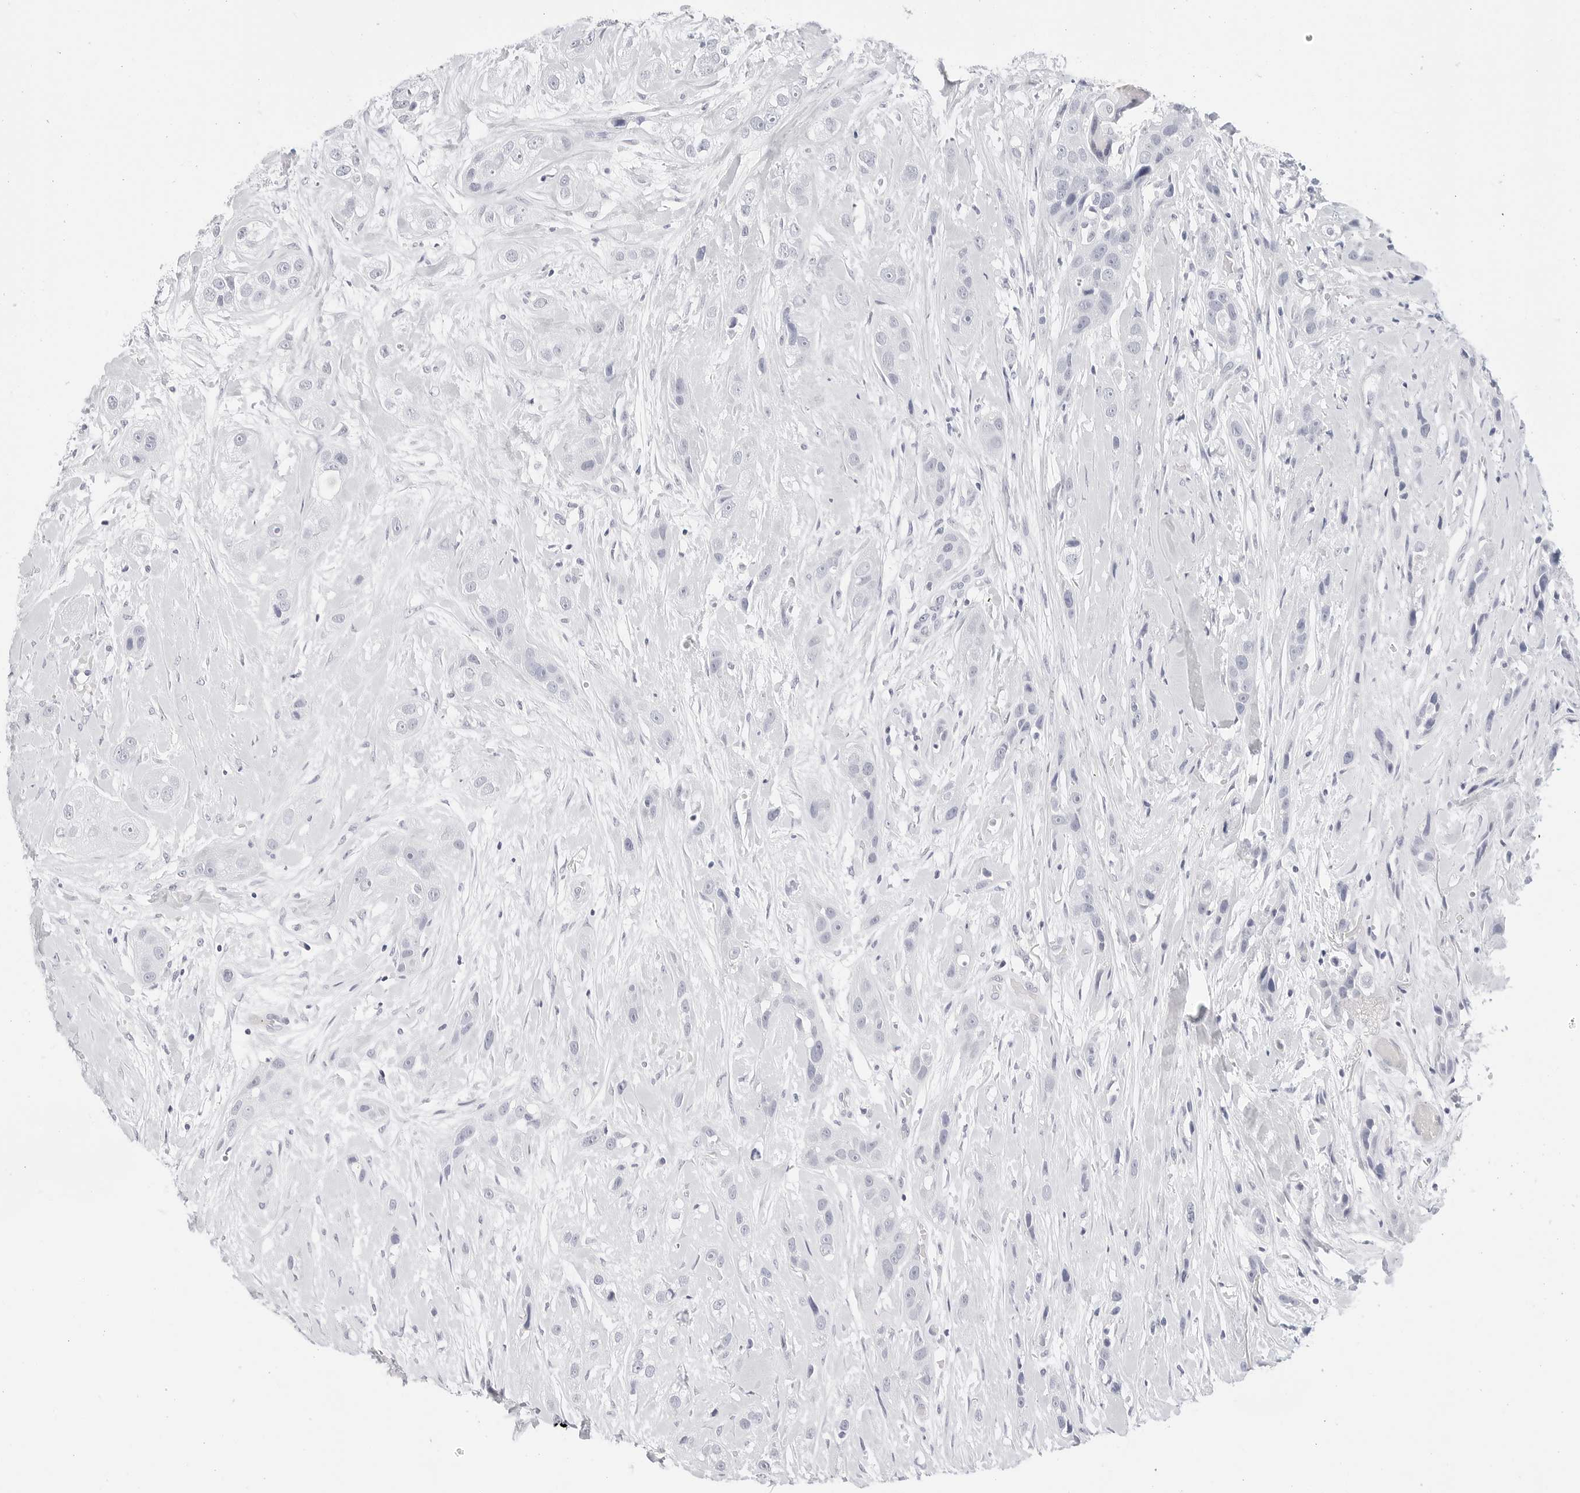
{"staining": {"intensity": "negative", "quantity": "none", "location": "none"}, "tissue": "head and neck cancer", "cell_type": "Tumor cells", "image_type": "cancer", "snomed": [{"axis": "morphology", "description": "Normal tissue, NOS"}, {"axis": "morphology", "description": "Squamous cell carcinoma, NOS"}, {"axis": "topography", "description": "Skeletal muscle"}, {"axis": "topography", "description": "Head-Neck"}], "caption": "Head and neck cancer (squamous cell carcinoma) was stained to show a protein in brown. There is no significant staining in tumor cells. The staining is performed using DAB (3,3'-diaminobenzidine) brown chromogen with nuclei counter-stained in using hematoxylin.", "gene": "HMGCS2", "patient": {"sex": "male", "age": 51}}